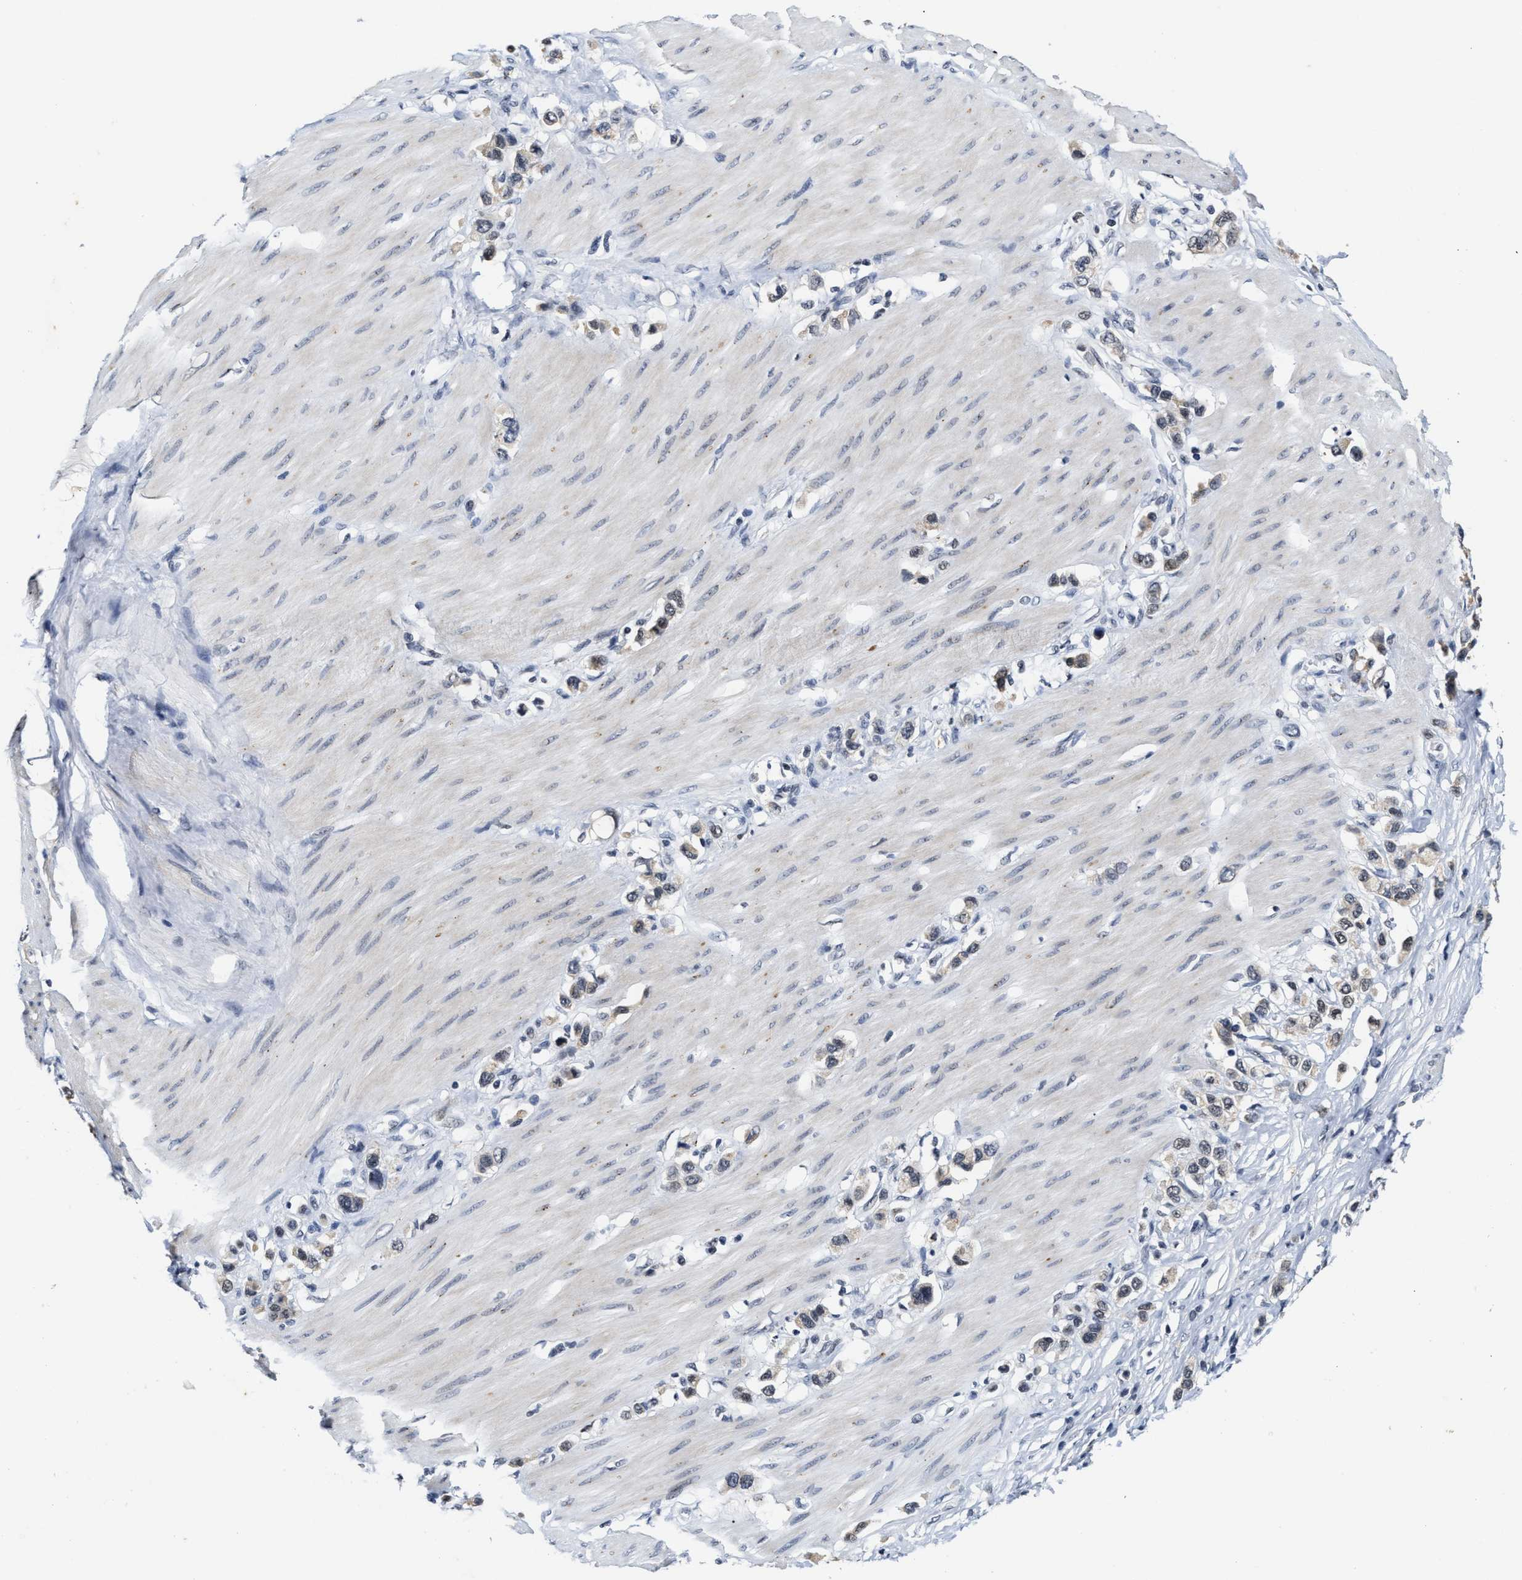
{"staining": {"intensity": "negative", "quantity": "none", "location": "none"}, "tissue": "stomach cancer", "cell_type": "Tumor cells", "image_type": "cancer", "snomed": [{"axis": "morphology", "description": "Adenocarcinoma, NOS"}, {"axis": "topography", "description": "Stomach"}], "caption": "This is a histopathology image of immunohistochemistry staining of stomach adenocarcinoma, which shows no staining in tumor cells.", "gene": "INIP", "patient": {"sex": "female", "age": 65}}